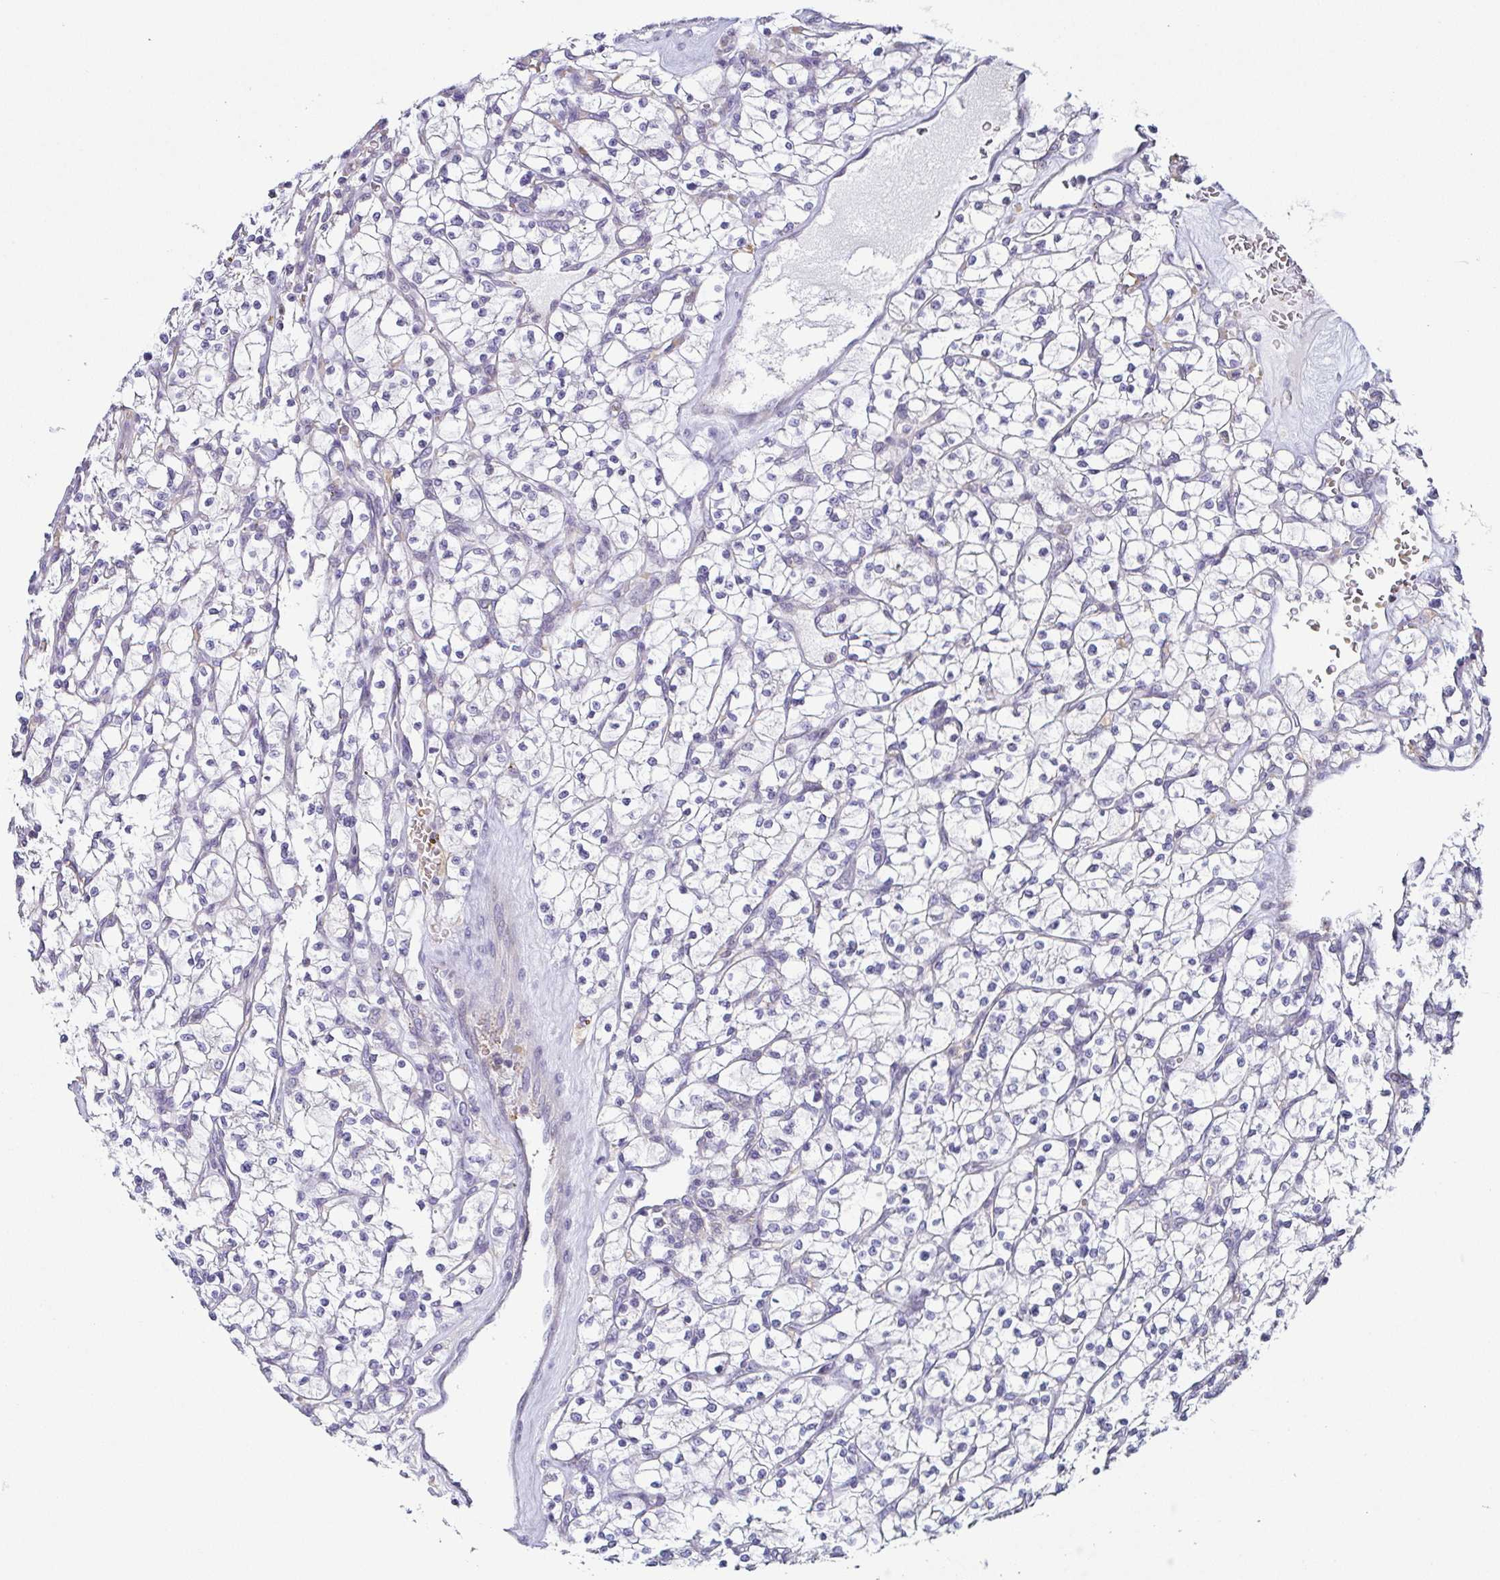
{"staining": {"intensity": "negative", "quantity": "none", "location": "none"}, "tissue": "renal cancer", "cell_type": "Tumor cells", "image_type": "cancer", "snomed": [{"axis": "morphology", "description": "Adenocarcinoma, NOS"}, {"axis": "topography", "description": "Kidney"}], "caption": "A histopathology image of renal cancer (adenocarcinoma) stained for a protein shows no brown staining in tumor cells.", "gene": "FAM162B", "patient": {"sex": "female", "age": 64}}